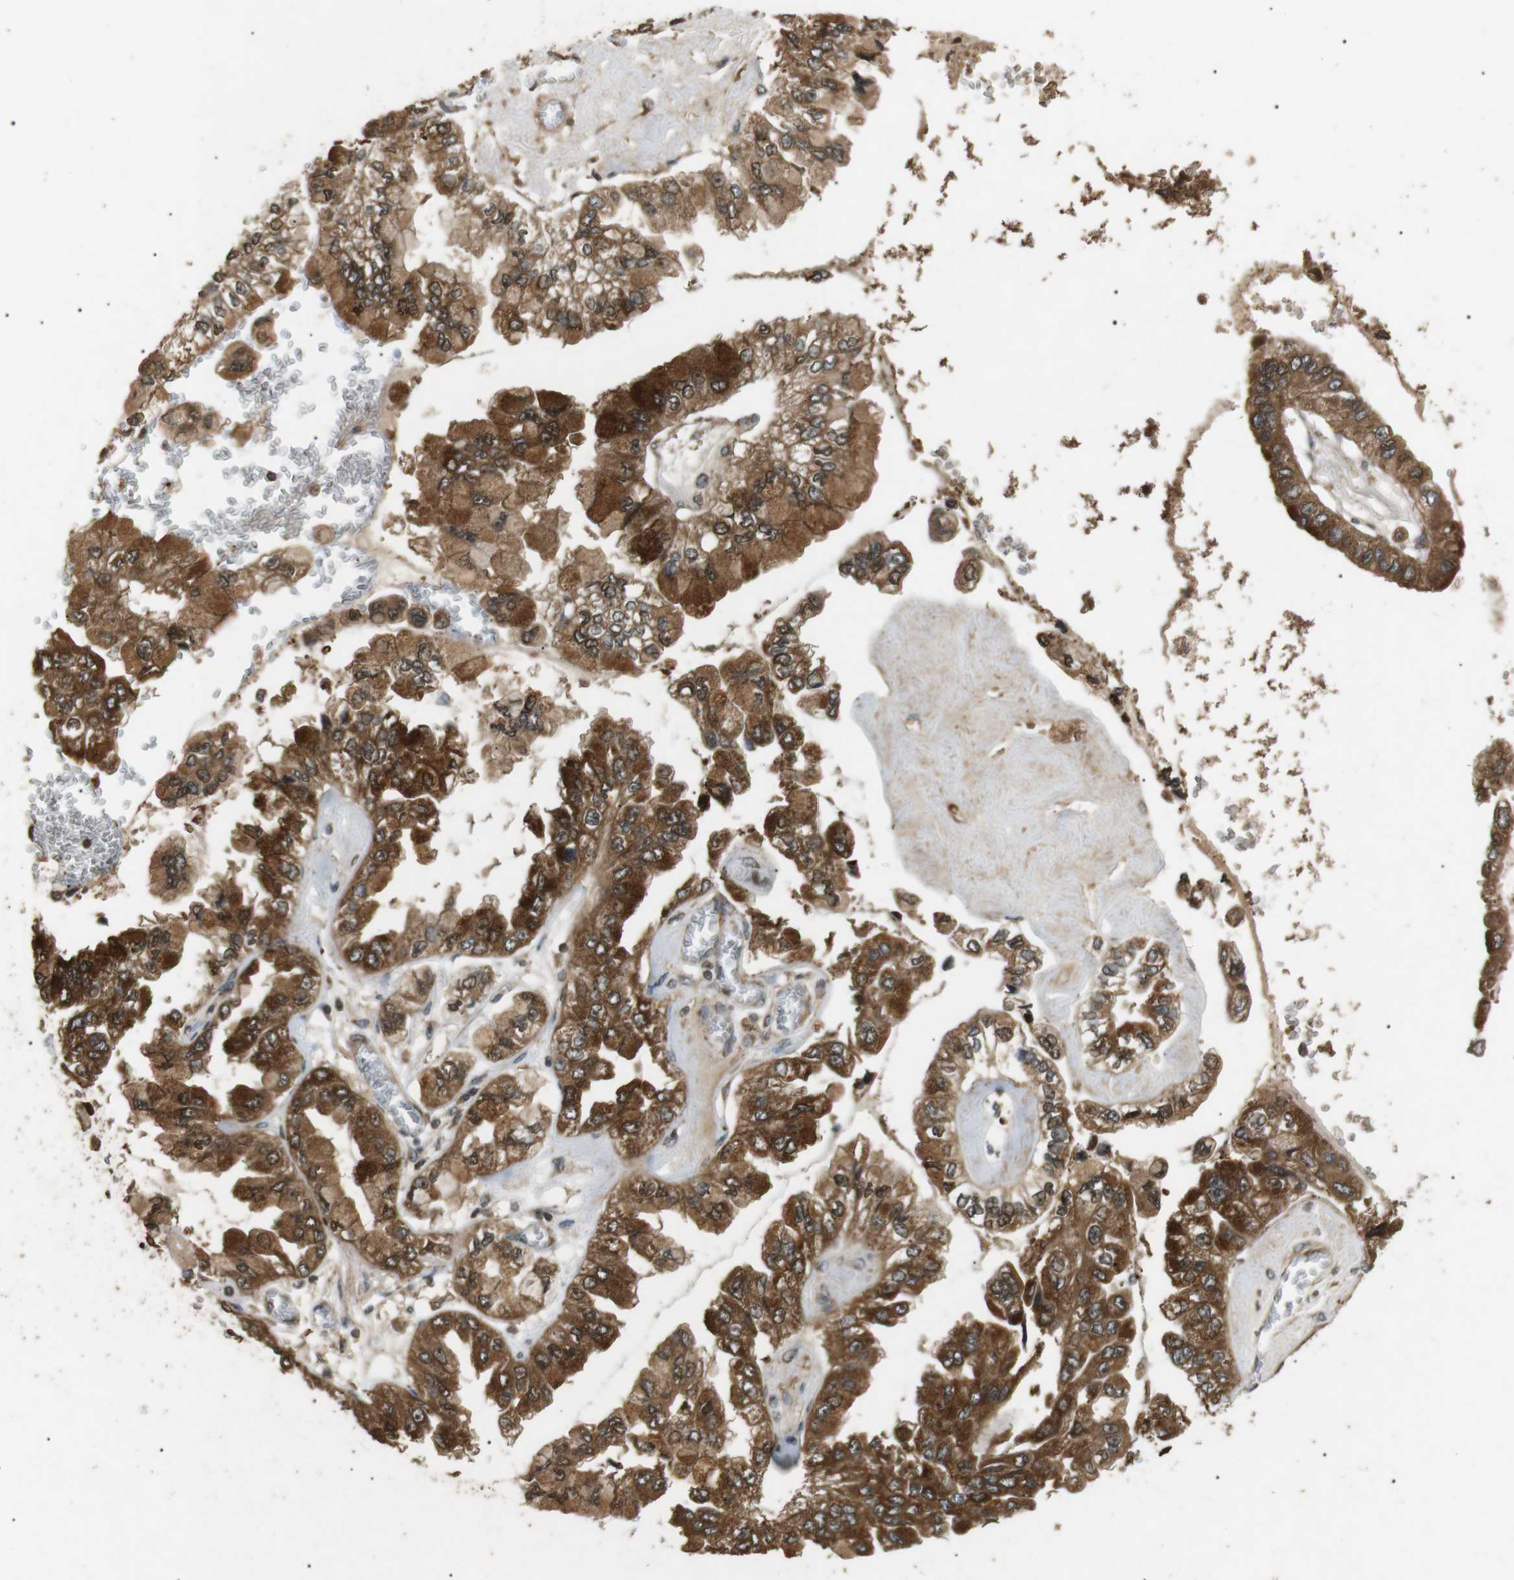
{"staining": {"intensity": "strong", "quantity": ">75%", "location": "cytoplasmic/membranous,nuclear"}, "tissue": "liver cancer", "cell_type": "Tumor cells", "image_type": "cancer", "snomed": [{"axis": "morphology", "description": "Cholangiocarcinoma"}, {"axis": "topography", "description": "Liver"}], "caption": "Immunohistochemistry (IHC) of cholangiocarcinoma (liver) displays high levels of strong cytoplasmic/membranous and nuclear staining in about >75% of tumor cells.", "gene": "TBC1D15", "patient": {"sex": "female", "age": 79}}